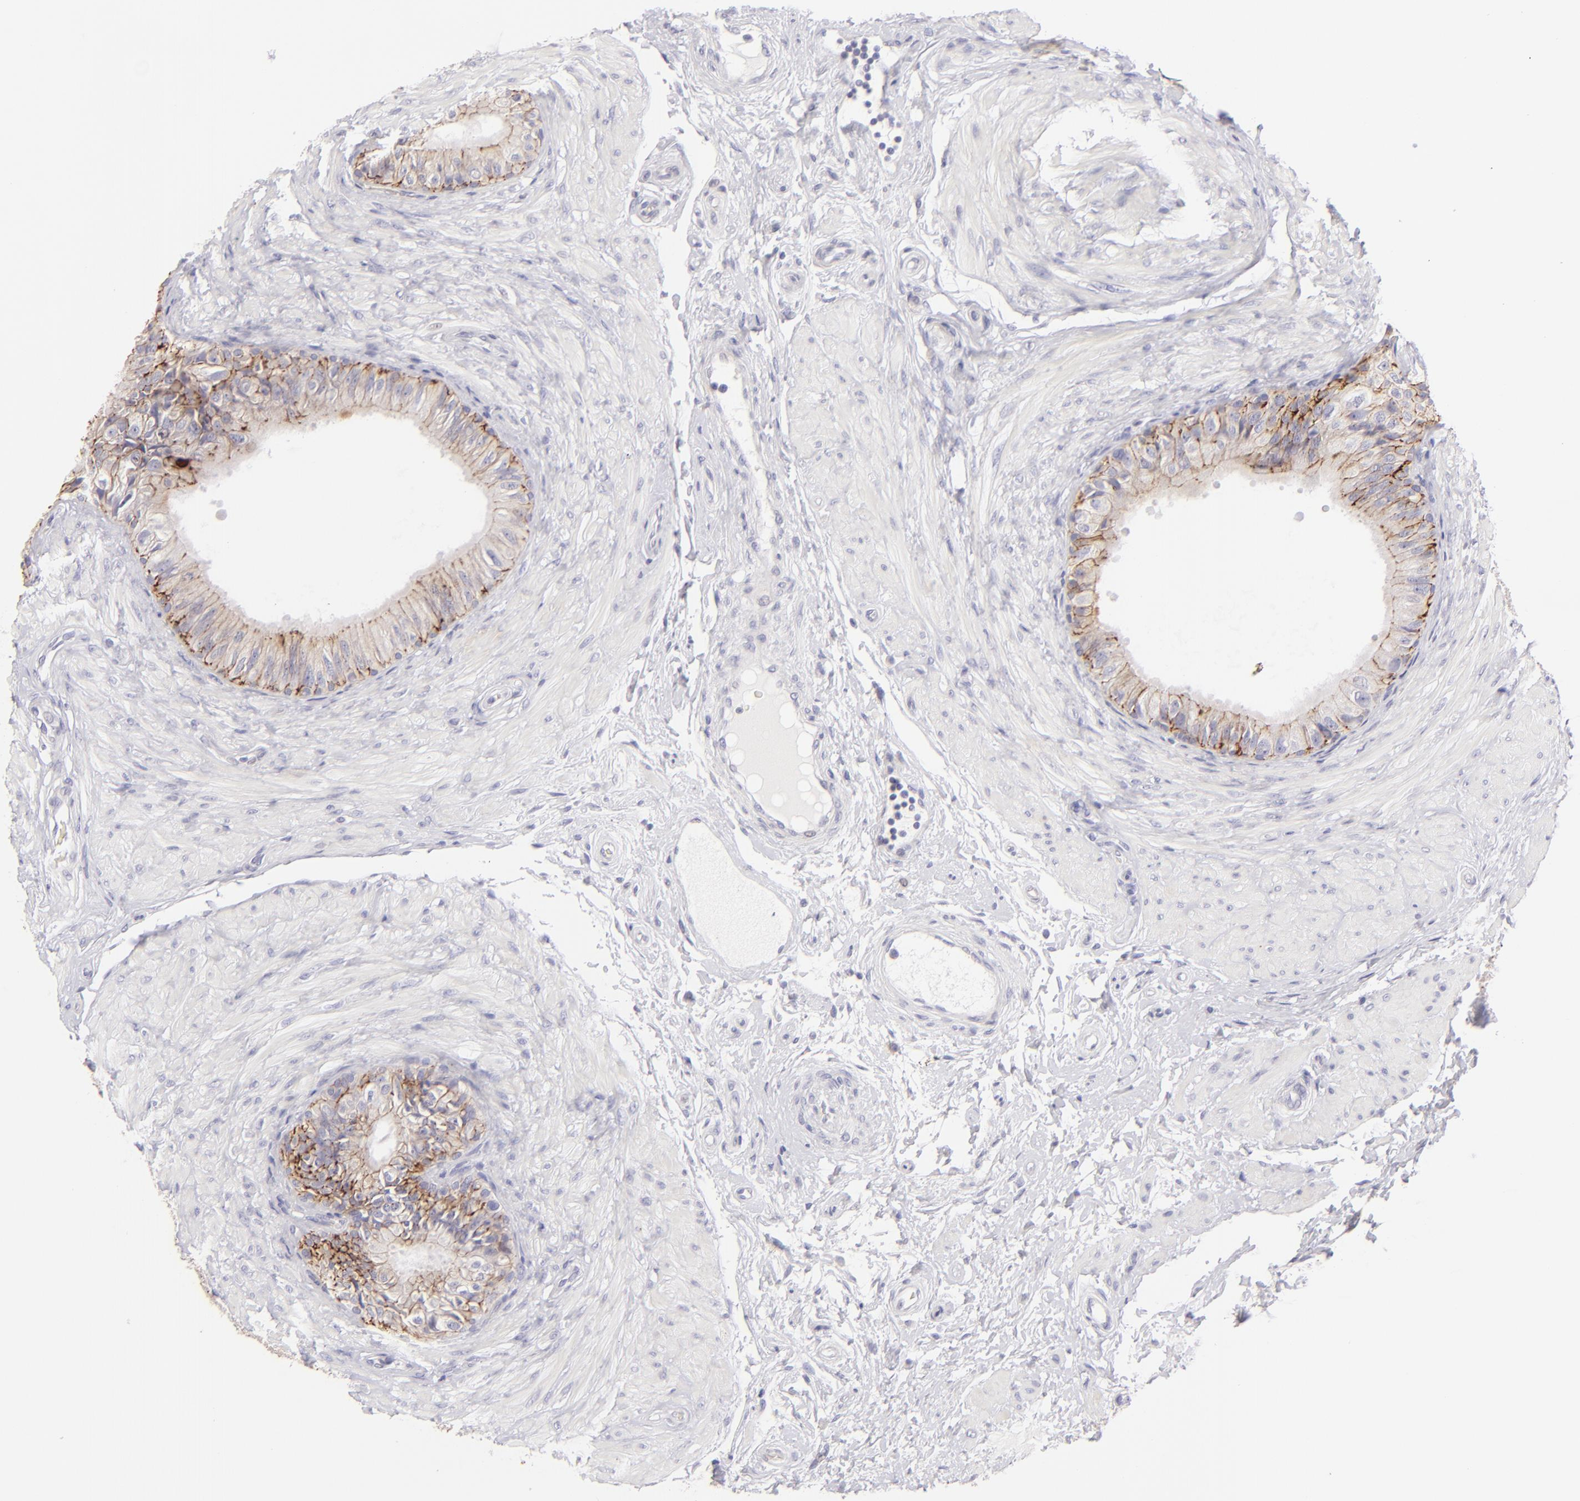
{"staining": {"intensity": "moderate", "quantity": ">75%", "location": "cytoplasmic/membranous"}, "tissue": "epididymis", "cell_type": "Glandular cells", "image_type": "normal", "snomed": [{"axis": "morphology", "description": "Normal tissue, NOS"}, {"axis": "topography", "description": "Epididymis"}], "caption": "Glandular cells show medium levels of moderate cytoplasmic/membranous staining in approximately >75% of cells in normal human epididymis. (Brightfield microscopy of DAB IHC at high magnification).", "gene": "CLDN4", "patient": {"sex": "male", "age": 68}}